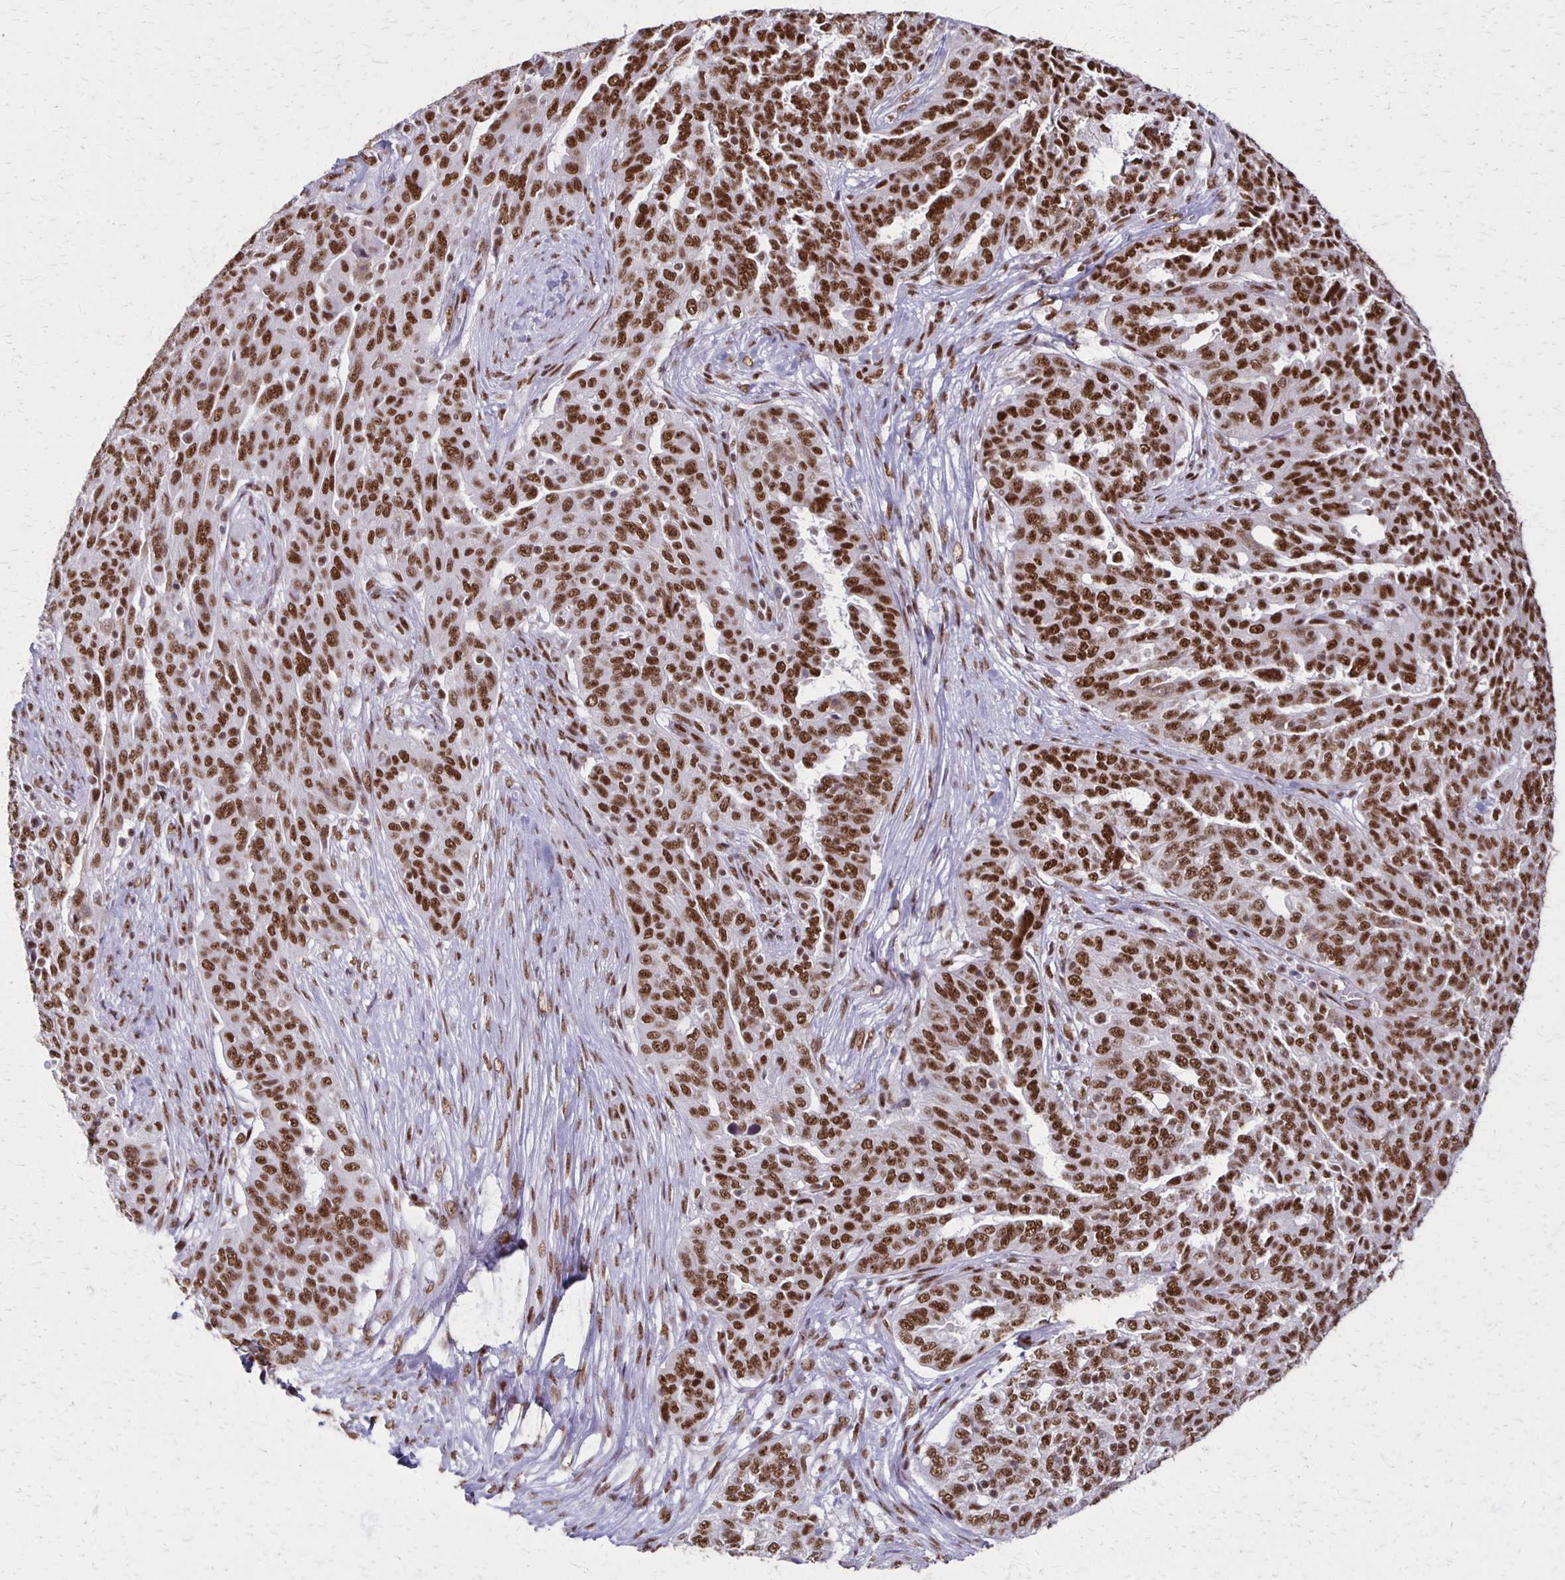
{"staining": {"intensity": "strong", "quantity": ">75%", "location": "nuclear"}, "tissue": "ovarian cancer", "cell_type": "Tumor cells", "image_type": "cancer", "snomed": [{"axis": "morphology", "description": "Cystadenocarcinoma, serous, NOS"}, {"axis": "topography", "description": "Ovary"}], "caption": "This photomicrograph reveals serous cystadenocarcinoma (ovarian) stained with IHC to label a protein in brown. The nuclear of tumor cells show strong positivity for the protein. Nuclei are counter-stained blue.", "gene": "XRCC6", "patient": {"sex": "female", "age": 67}}